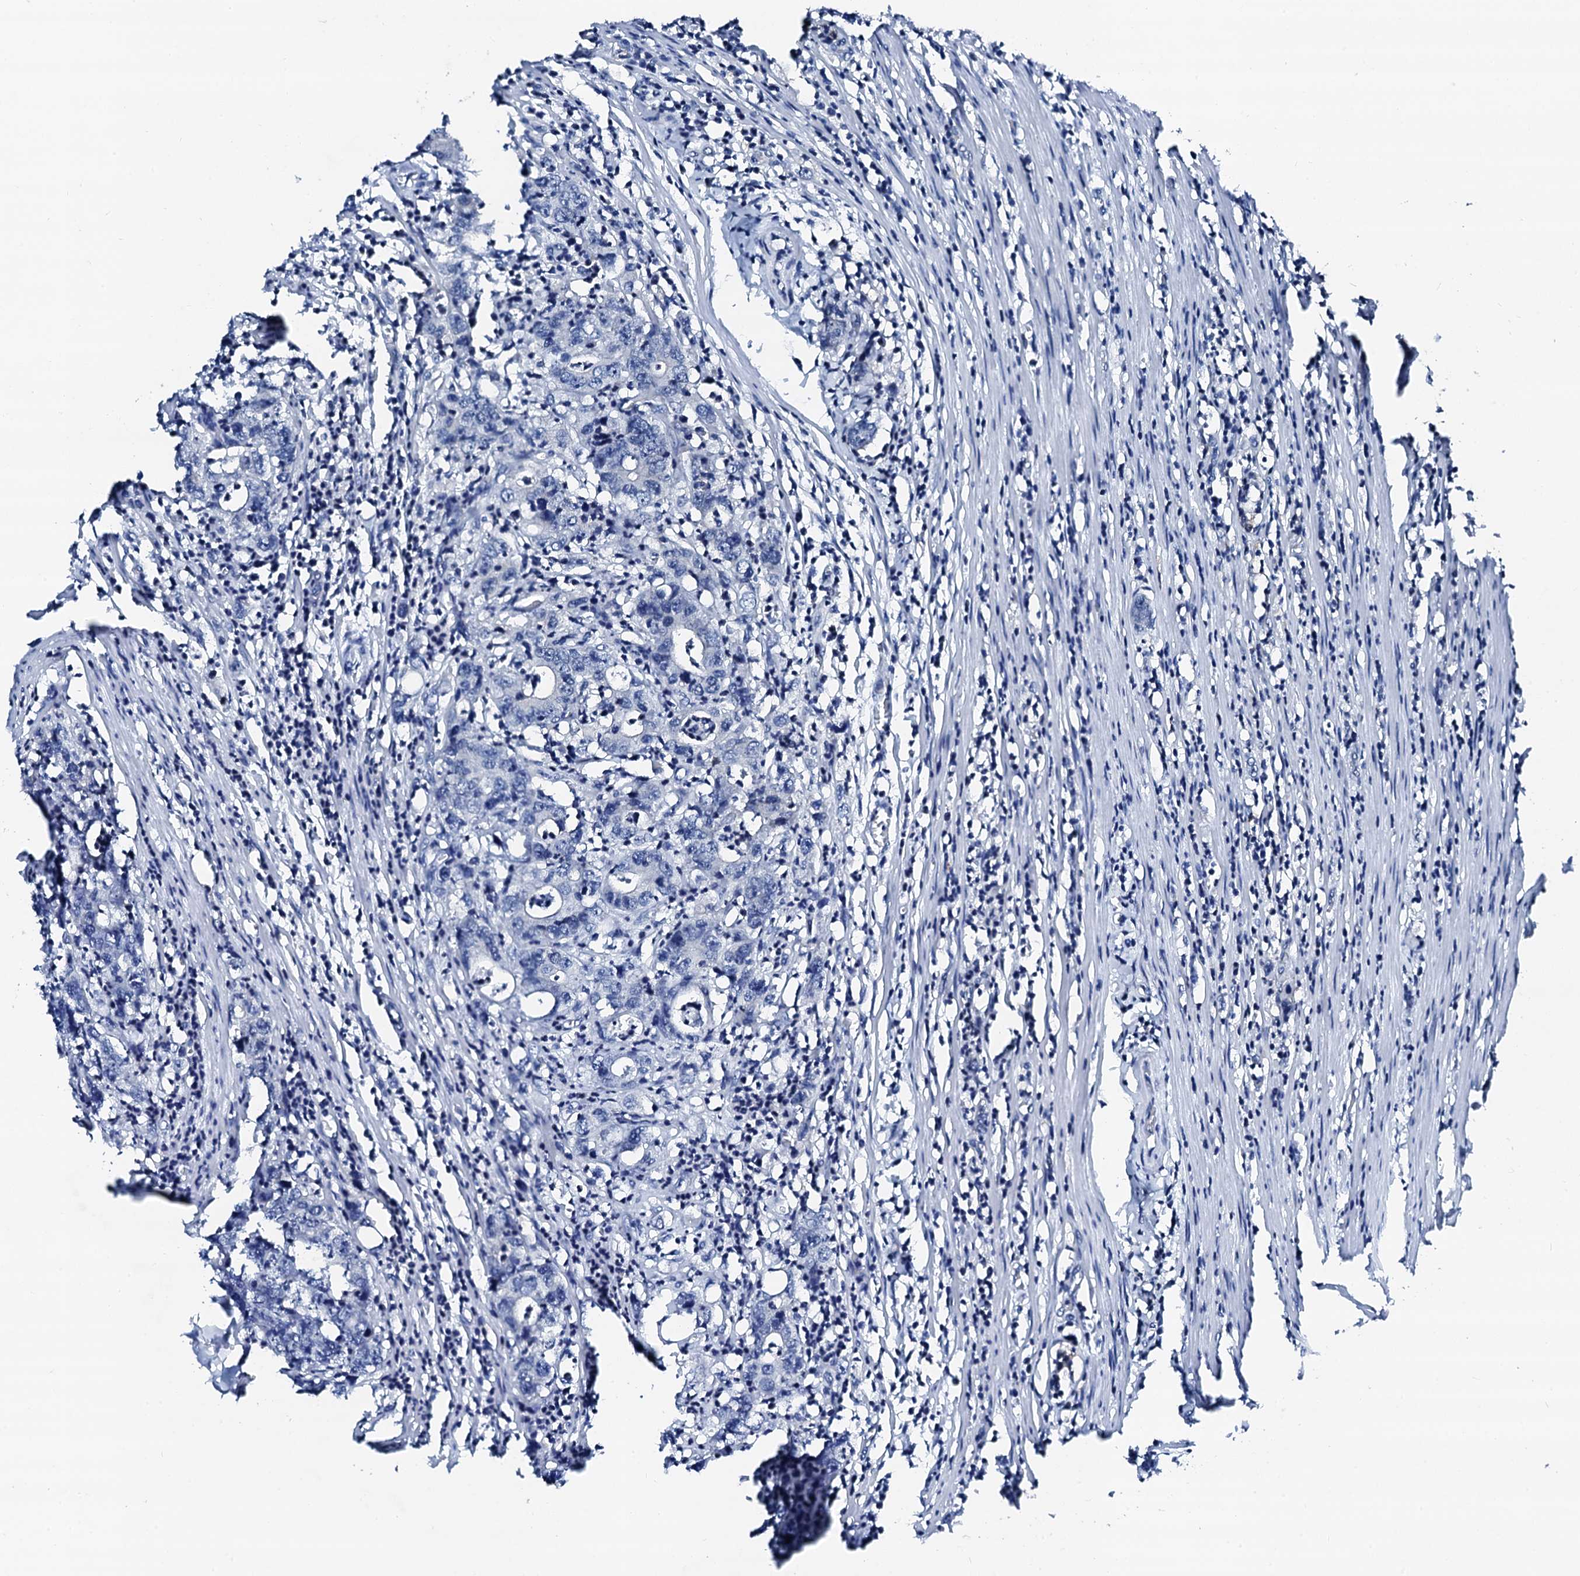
{"staining": {"intensity": "negative", "quantity": "none", "location": "none"}, "tissue": "colorectal cancer", "cell_type": "Tumor cells", "image_type": "cancer", "snomed": [{"axis": "morphology", "description": "Adenocarcinoma, NOS"}, {"axis": "topography", "description": "Colon"}], "caption": "Tumor cells are negative for brown protein staining in adenocarcinoma (colorectal).", "gene": "TRAFD1", "patient": {"sex": "female", "age": 75}}